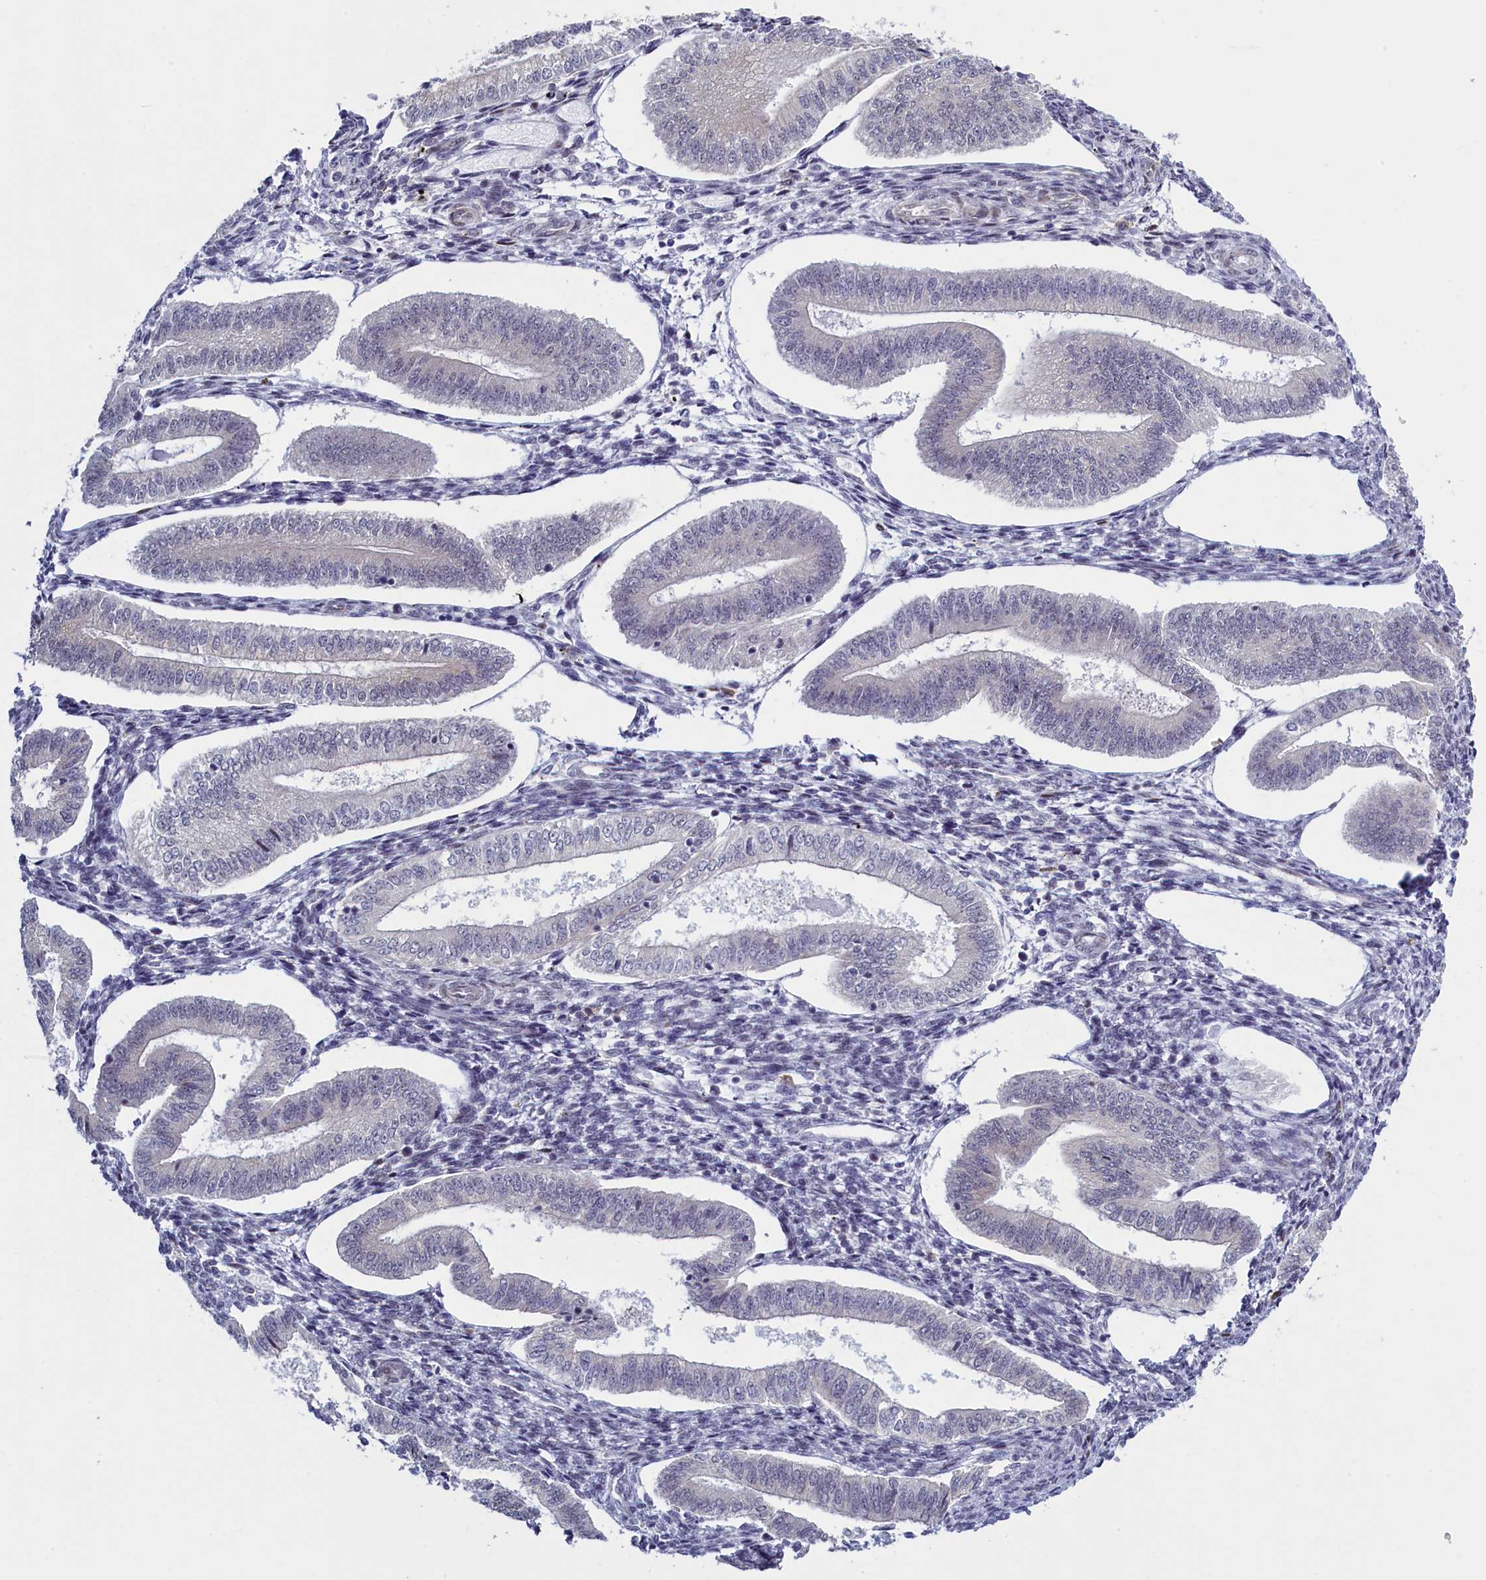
{"staining": {"intensity": "negative", "quantity": "none", "location": "none"}, "tissue": "endometrium", "cell_type": "Cells in endometrial stroma", "image_type": "normal", "snomed": [{"axis": "morphology", "description": "Normal tissue, NOS"}, {"axis": "topography", "description": "Endometrium"}], "caption": "Cells in endometrial stroma show no significant protein positivity in unremarkable endometrium. (Brightfield microscopy of DAB (3,3'-diaminobenzidine) IHC at high magnification).", "gene": "ATF7IP2", "patient": {"sex": "female", "age": 34}}